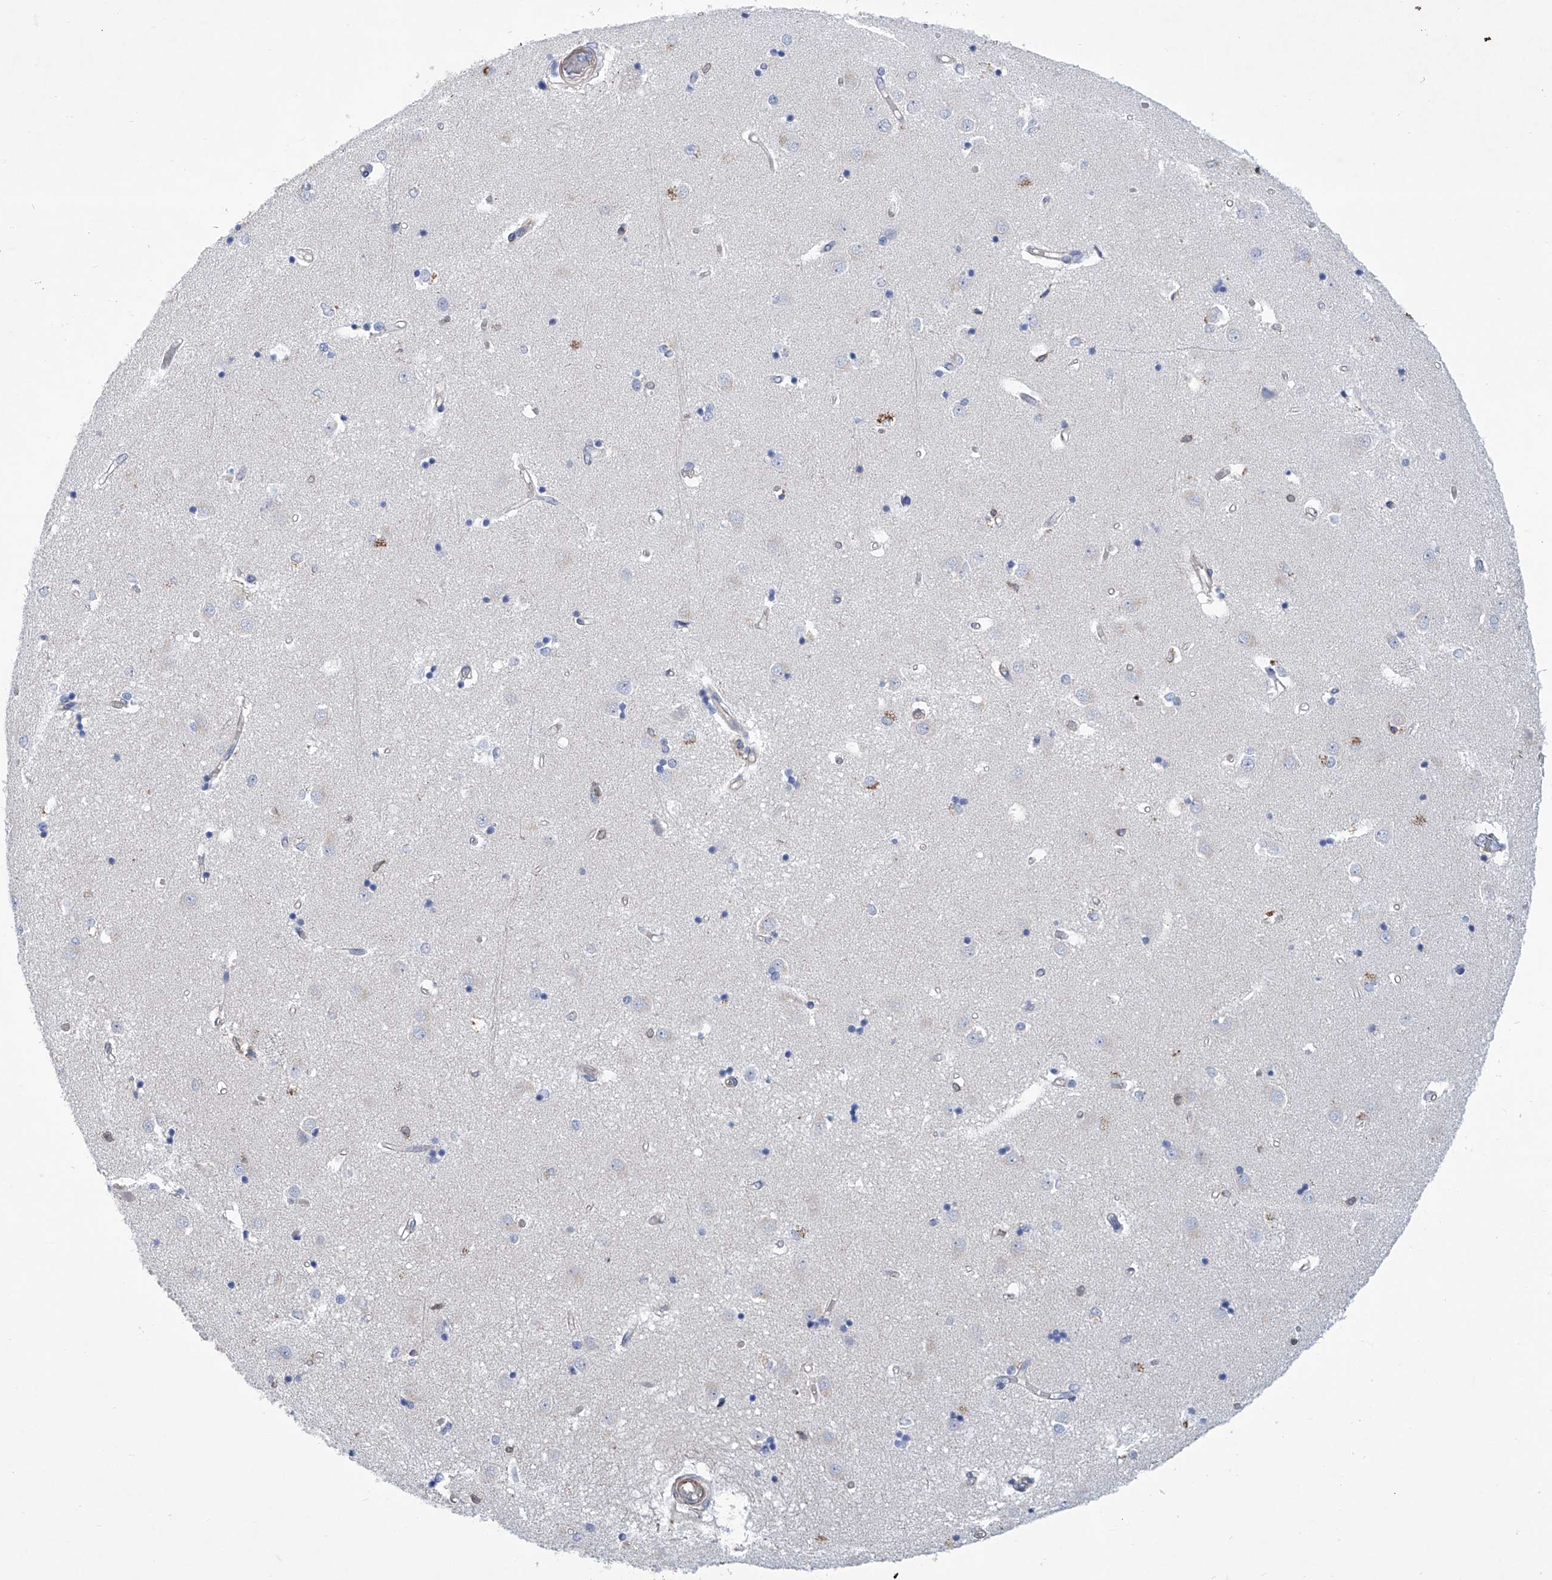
{"staining": {"intensity": "weak", "quantity": "<25%", "location": "cytoplasmic/membranous"}, "tissue": "caudate", "cell_type": "Glial cells", "image_type": "normal", "snomed": [{"axis": "morphology", "description": "Normal tissue, NOS"}, {"axis": "topography", "description": "Lateral ventricle wall"}], "caption": "Glial cells are negative for brown protein staining in normal caudate. Nuclei are stained in blue.", "gene": "TNN", "patient": {"sex": "male", "age": 45}}